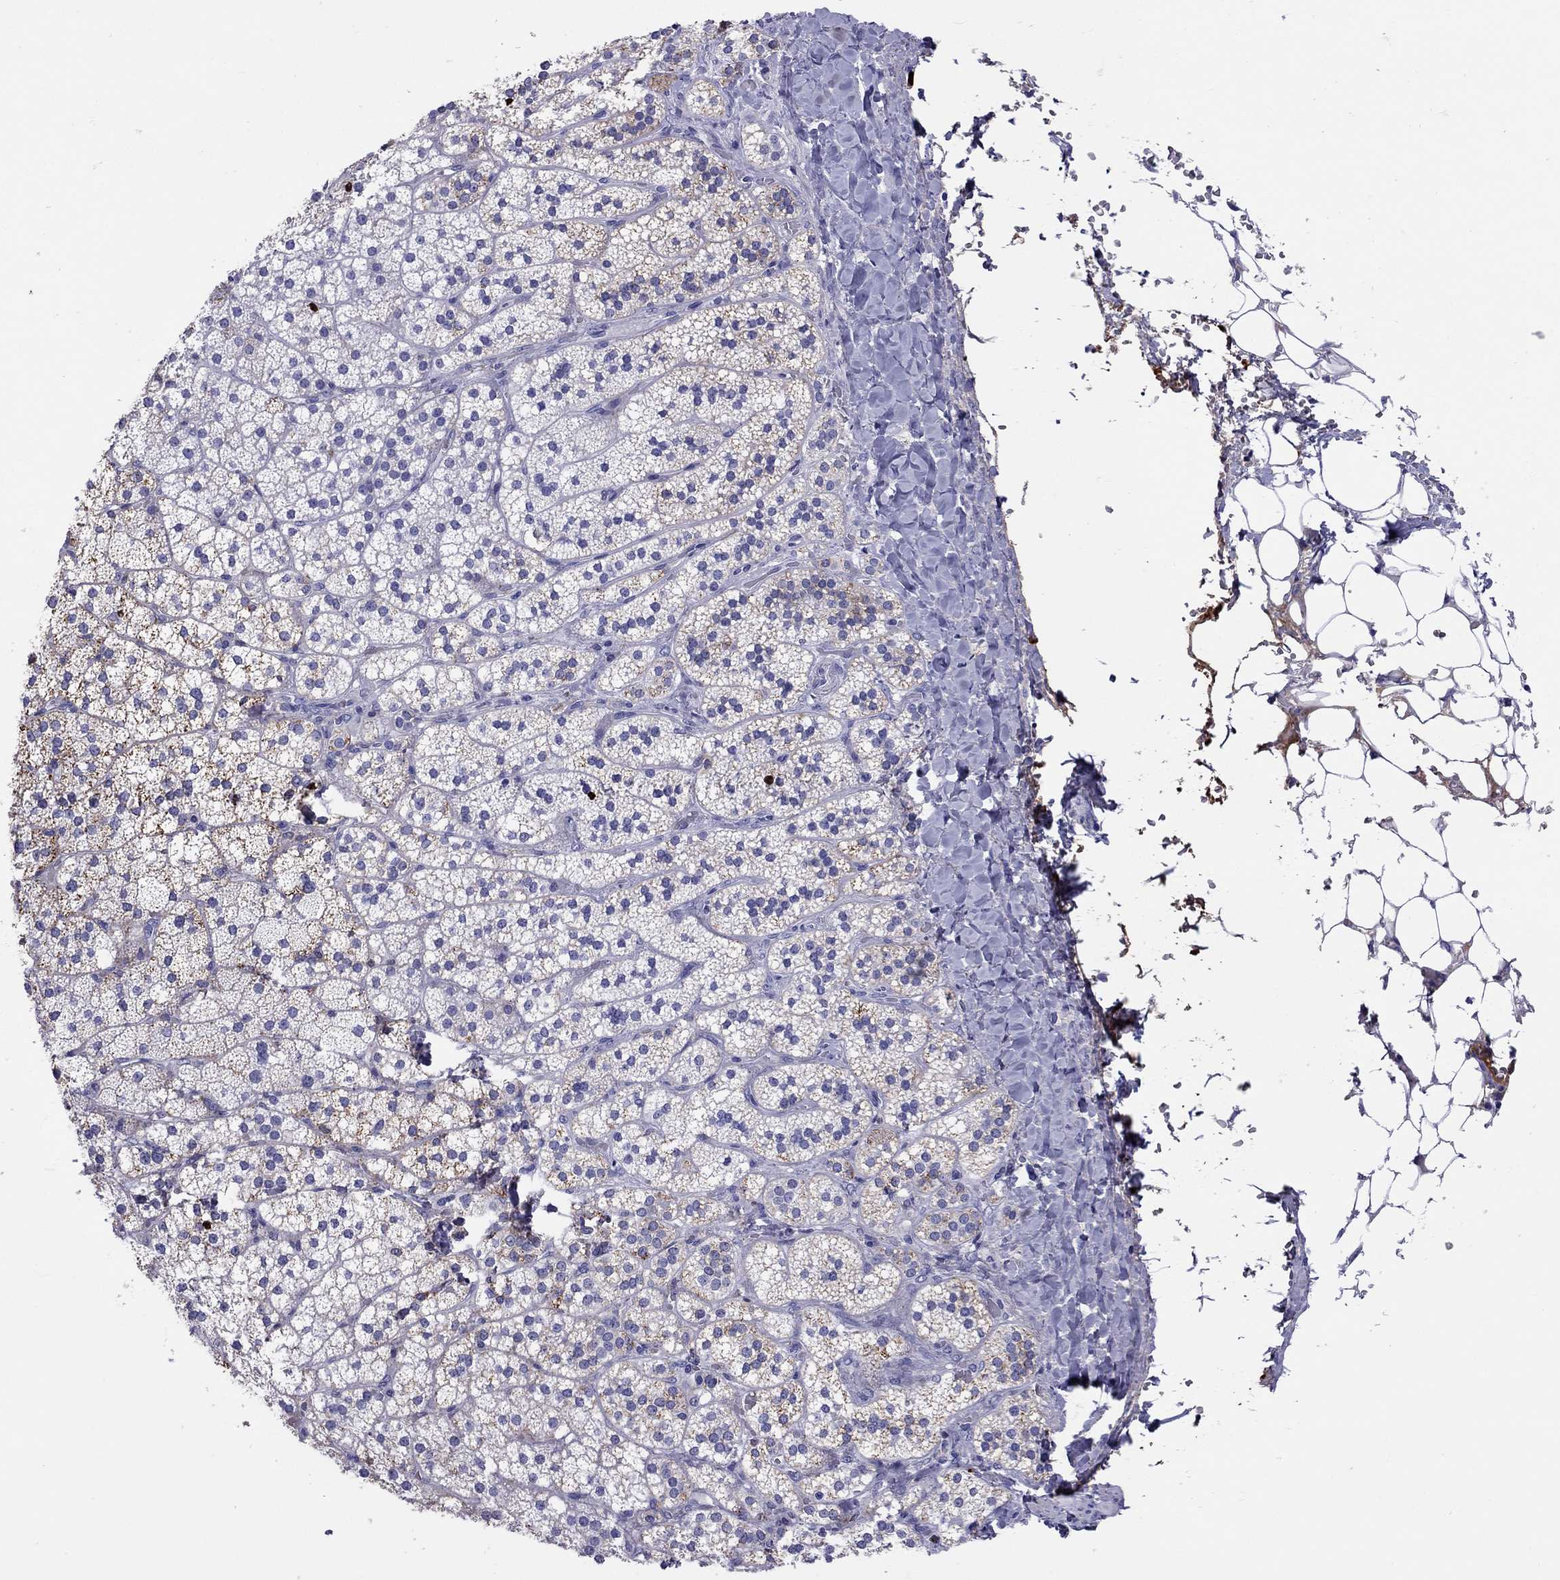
{"staining": {"intensity": "strong", "quantity": "<25%", "location": "cytoplasmic/membranous"}, "tissue": "adrenal gland", "cell_type": "Glandular cells", "image_type": "normal", "snomed": [{"axis": "morphology", "description": "Normal tissue, NOS"}, {"axis": "topography", "description": "Adrenal gland"}], "caption": "Adrenal gland stained with IHC displays strong cytoplasmic/membranous expression in about <25% of glandular cells. The staining is performed using DAB brown chromogen to label protein expression. The nuclei are counter-stained blue using hematoxylin.", "gene": "SERPINA3", "patient": {"sex": "male", "age": 53}}